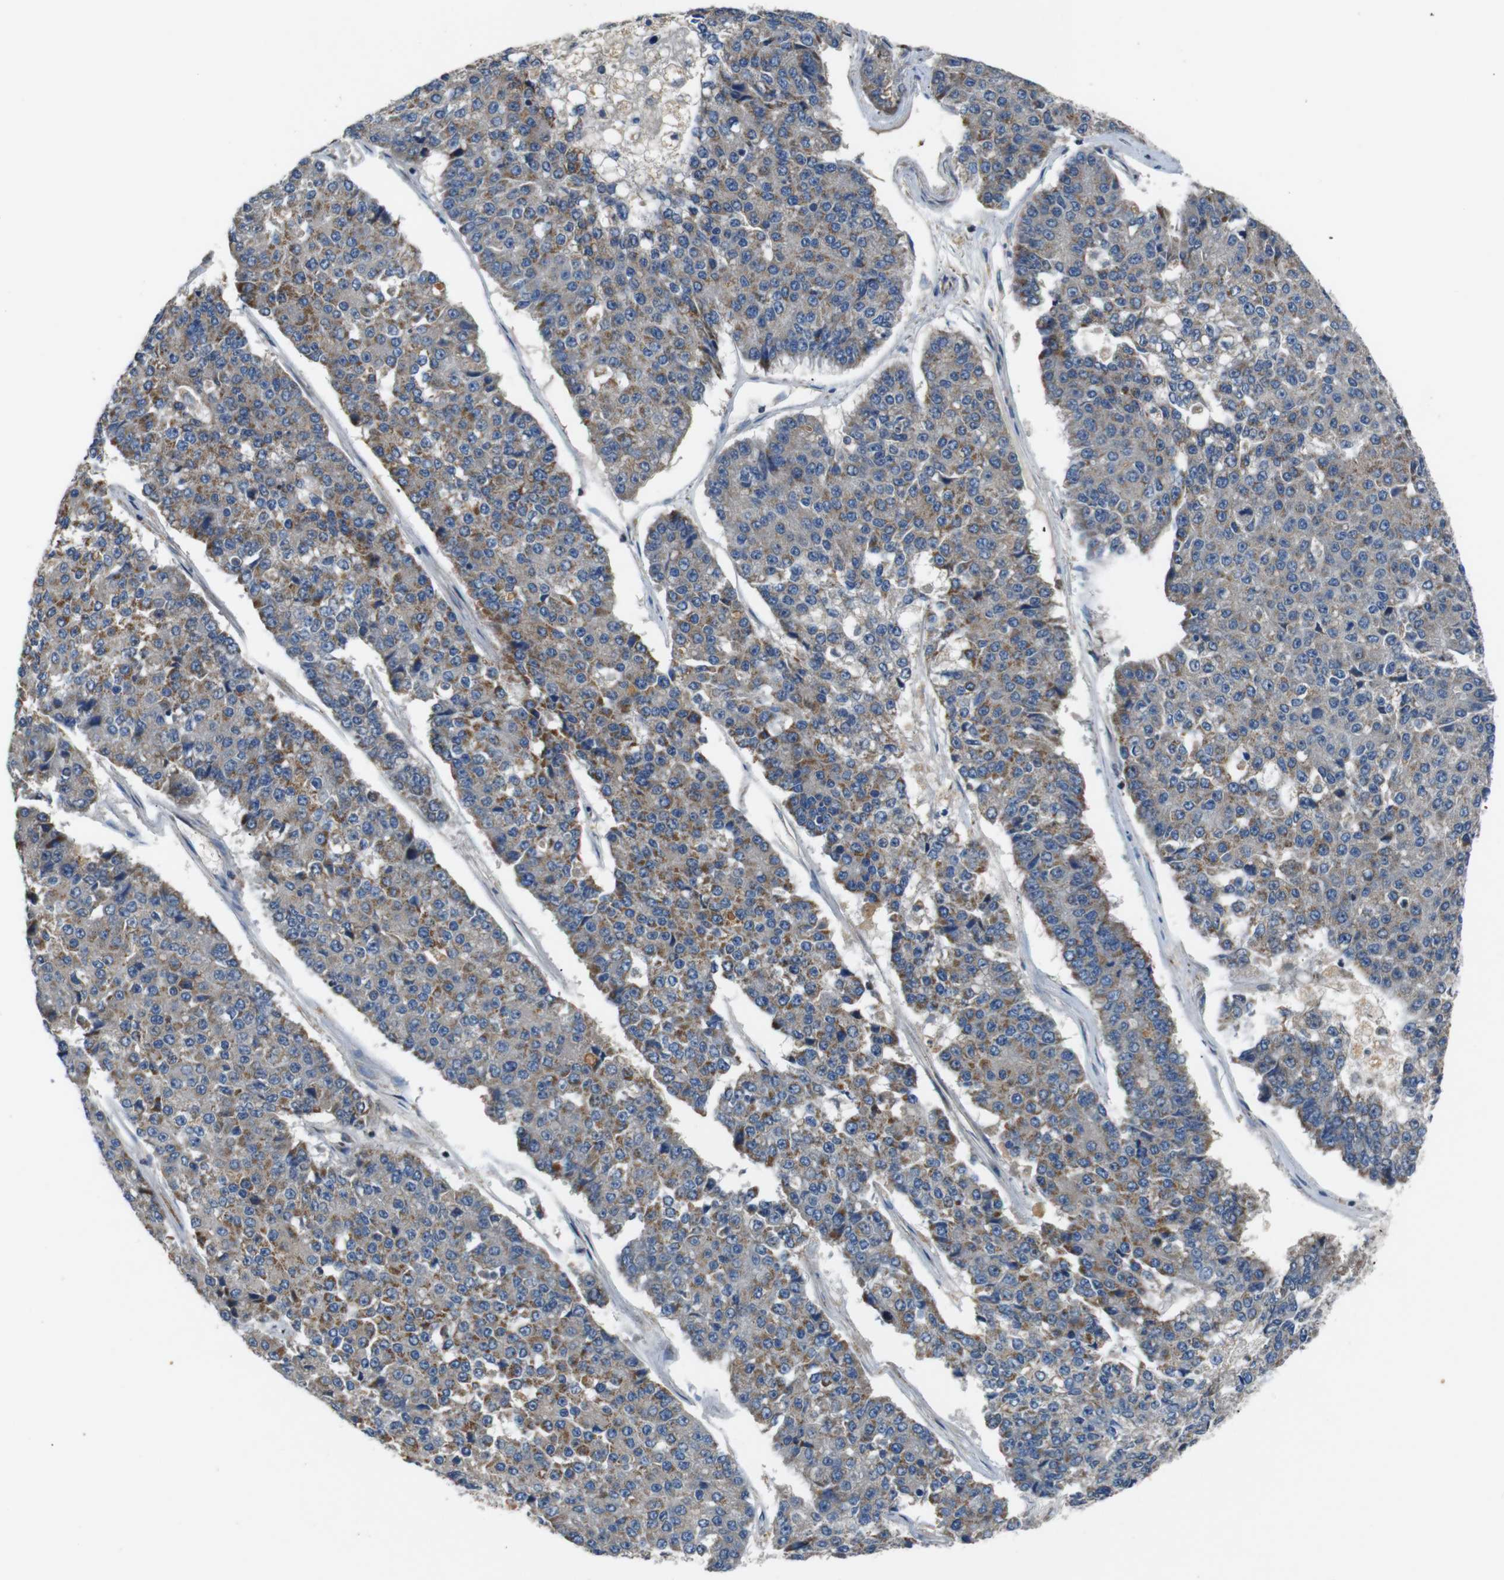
{"staining": {"intensity": "moderate", "quantity": "25%-75%", "location": "cytoplasmic/membranous"}, "tissue": "pancreatic cancer", "cell_type": "Tumor cells", "image_type": "cancer", "snomed": [{"axis": "morphology", "description": "Adenocarcinoma, NOS"}, {"axis": "topography", "description": "Pancreas"}], "caption": "There is medium levels of moderate cytoplasmic/membranous staining in tumor cells of pancreatic cancer, as demonstrated by immunohistochemical staining (brown color).", "gene": "NETO2", "patient": {"sex": "male", "age": 50}}